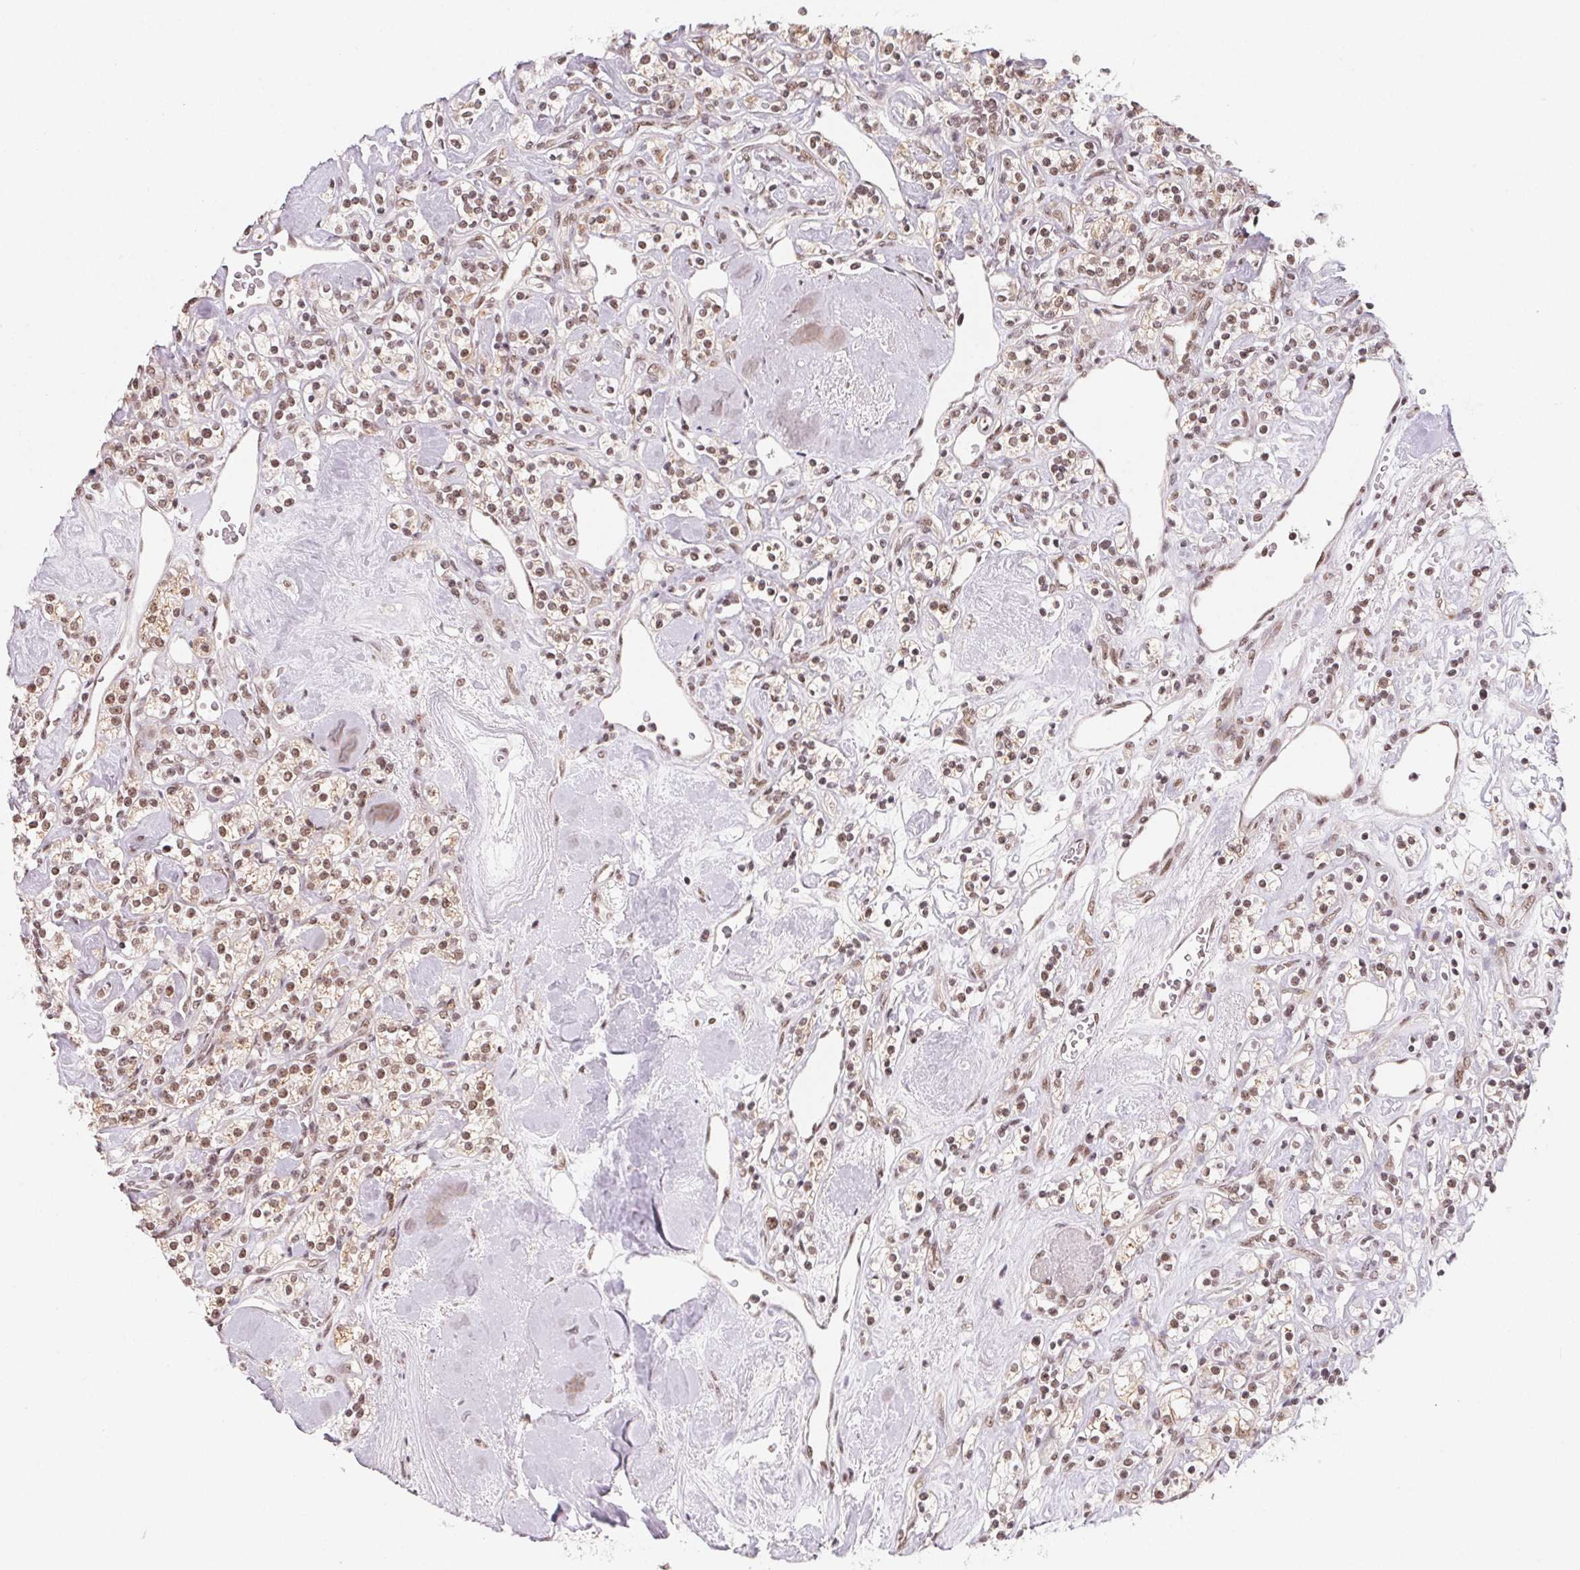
{"staining": {"intensity": "moderate", "quantity": ">75%", "location": "cytoplasmic/membranous,nuclear"}, "tissue": "renal cancer", "cell_type": "Tumor cells", "image_type": "cancer", "snomed": [{"axis": "morphology", "description": "Adenocarcinoma, NOS"}, {"axis": "topography", "description": "Kidney"}], "caption": "Protein staining of renal adenocarcinoma tissue reveals moderate cytoplasmic/membranous and nuclear positivity in about >75% of tumor cells. The staining was performed using DAB (3,3'-diaminobenzidine), with brown indicating positive protein expression. Nuclei are stained blue with hematoxylin.", "gene": "TCERG1", "patient": {"sex": "male", "age": 77}}